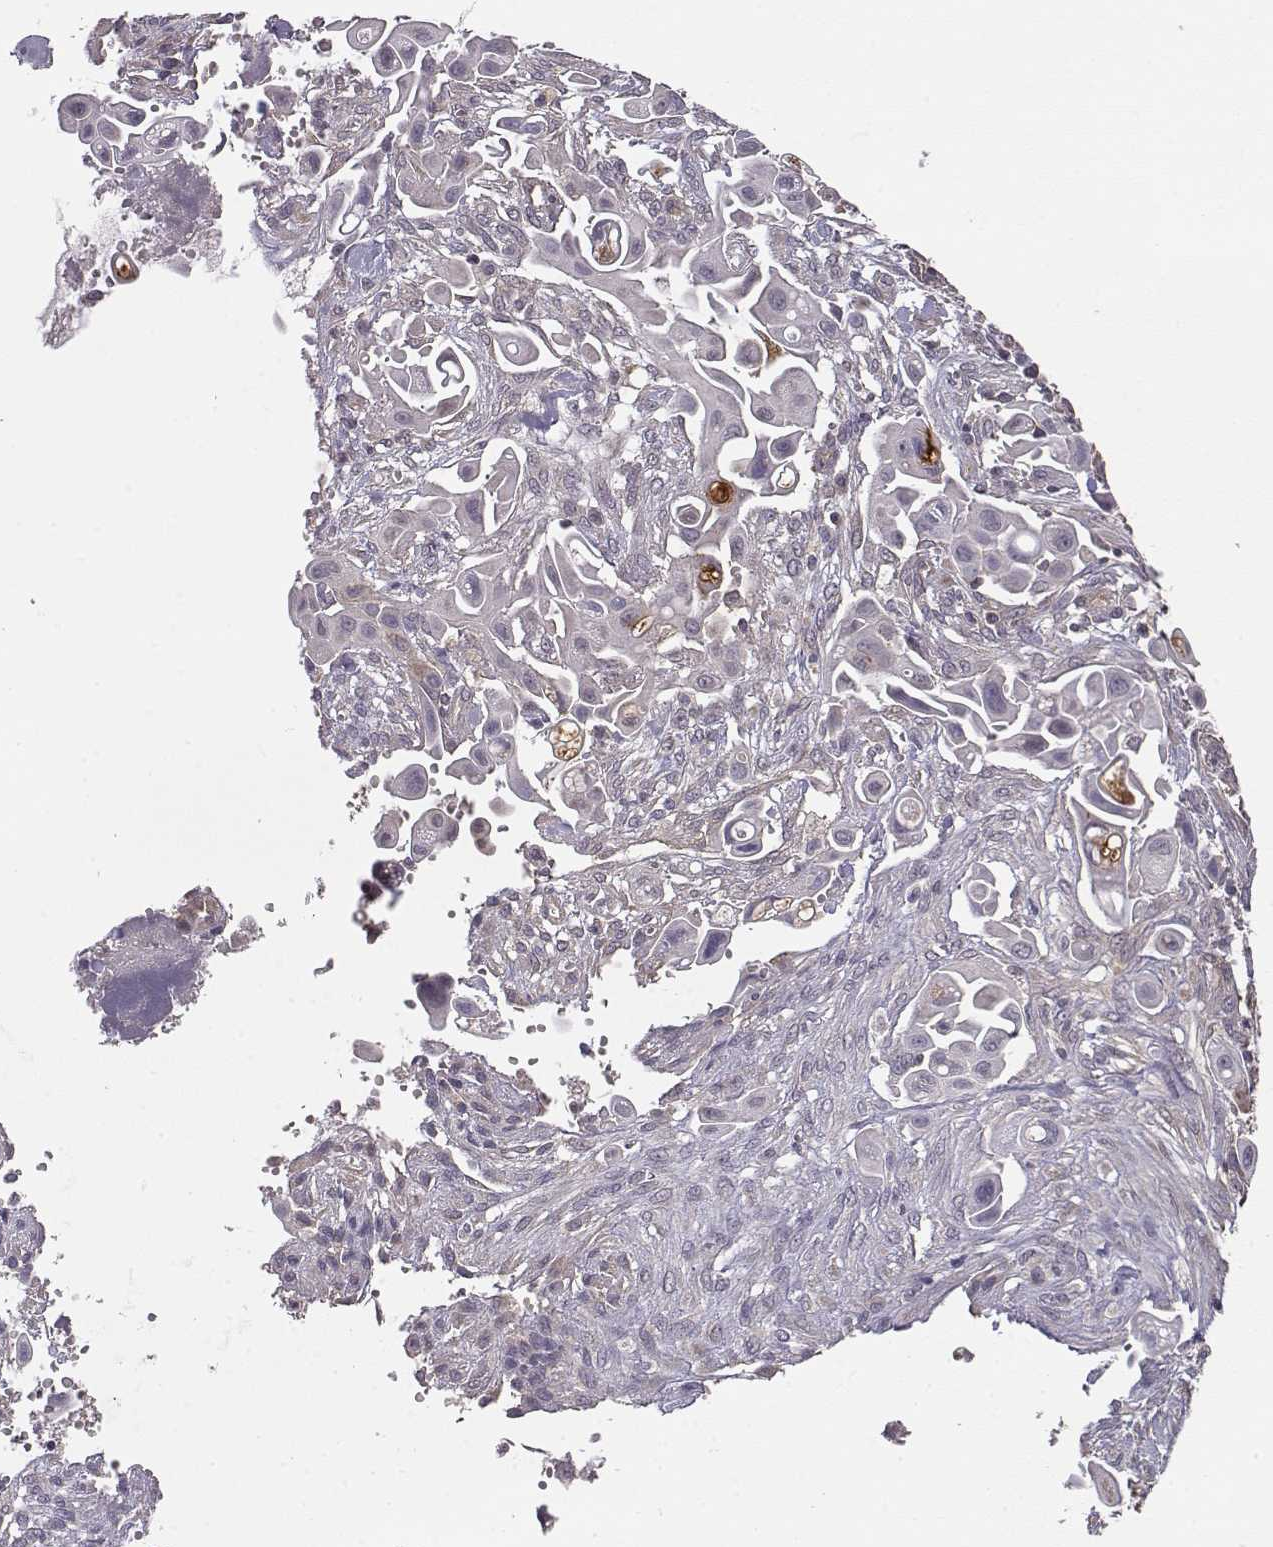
{"staining": {"intensity": "negative", "quantity": "none", "location": "none"}, "tissue": "pancreatic cancer", "cell_type": "Tumor cells", "image_type": "cancer", "snomed": [{"axis": "morphology", "description": "Adenocarcinoma, NOS"}, {"axis": "topography", "description": "Pancreas"}], "caption": "Pancreatic cancer stained for a protein using IHC exhibits no positivity tumor cells.", "gene": "IFITM1", "patient": {"sex": "male", "age": 50}}